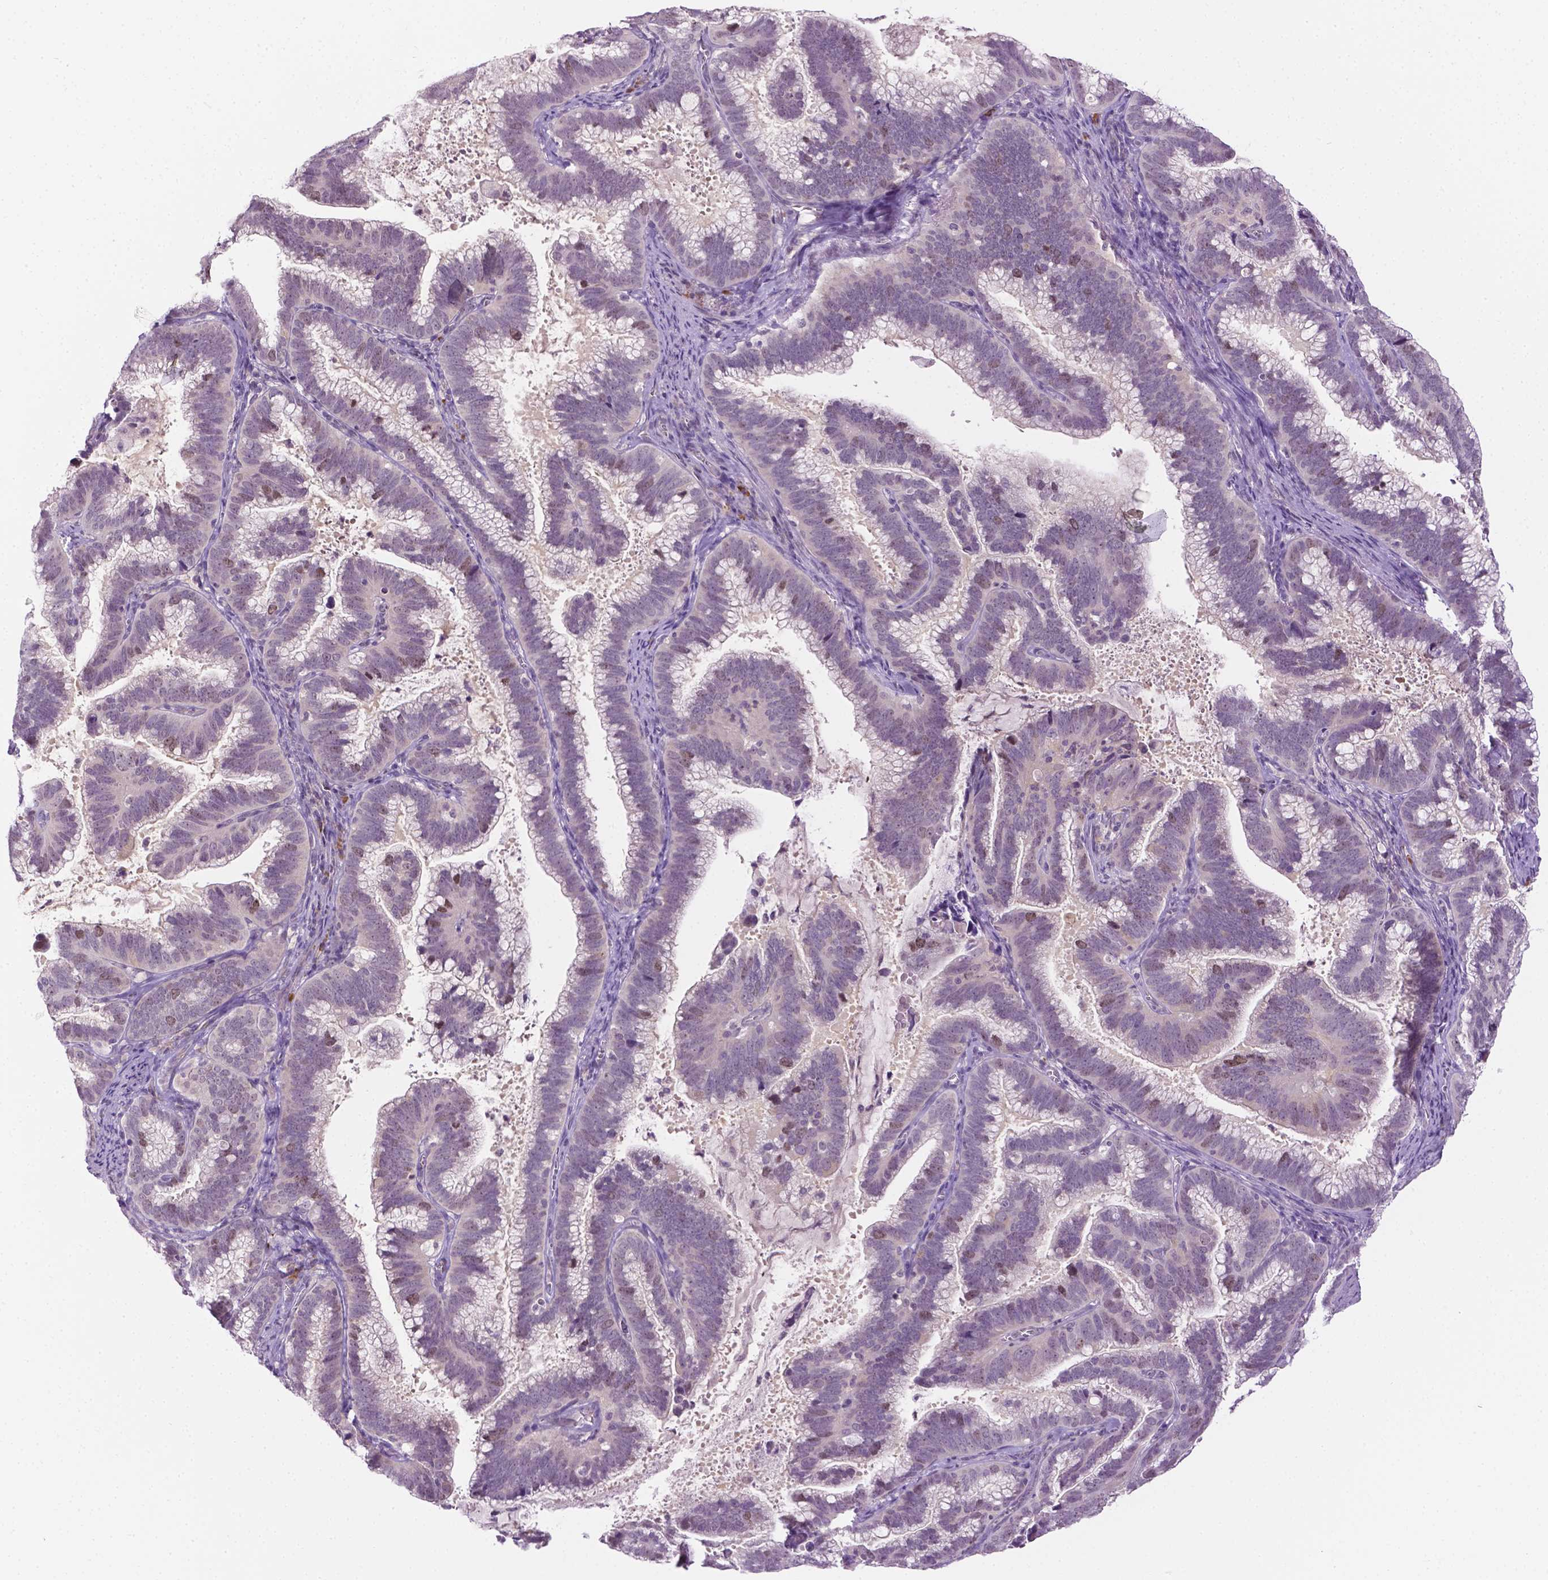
{"staining": {"intensity": "weak", "quantity": "<25%", "location": "nuclear"}, "tissue": "cervical cancer", "cell_type": "Tumor cells", "image_type": "cancer", "snomed": [{"axis": "morphology", "description": "Adenocarcinoma, NOS"}, {"axis": "topography", "description": "Cervix"}], "caption": "Immunohistochemical staining of cervical adenocarcinoma demonstrates no significant expression in tumor cells.", "gene": "DENND4A", "patient": {"sex": "female", "age": 61}}